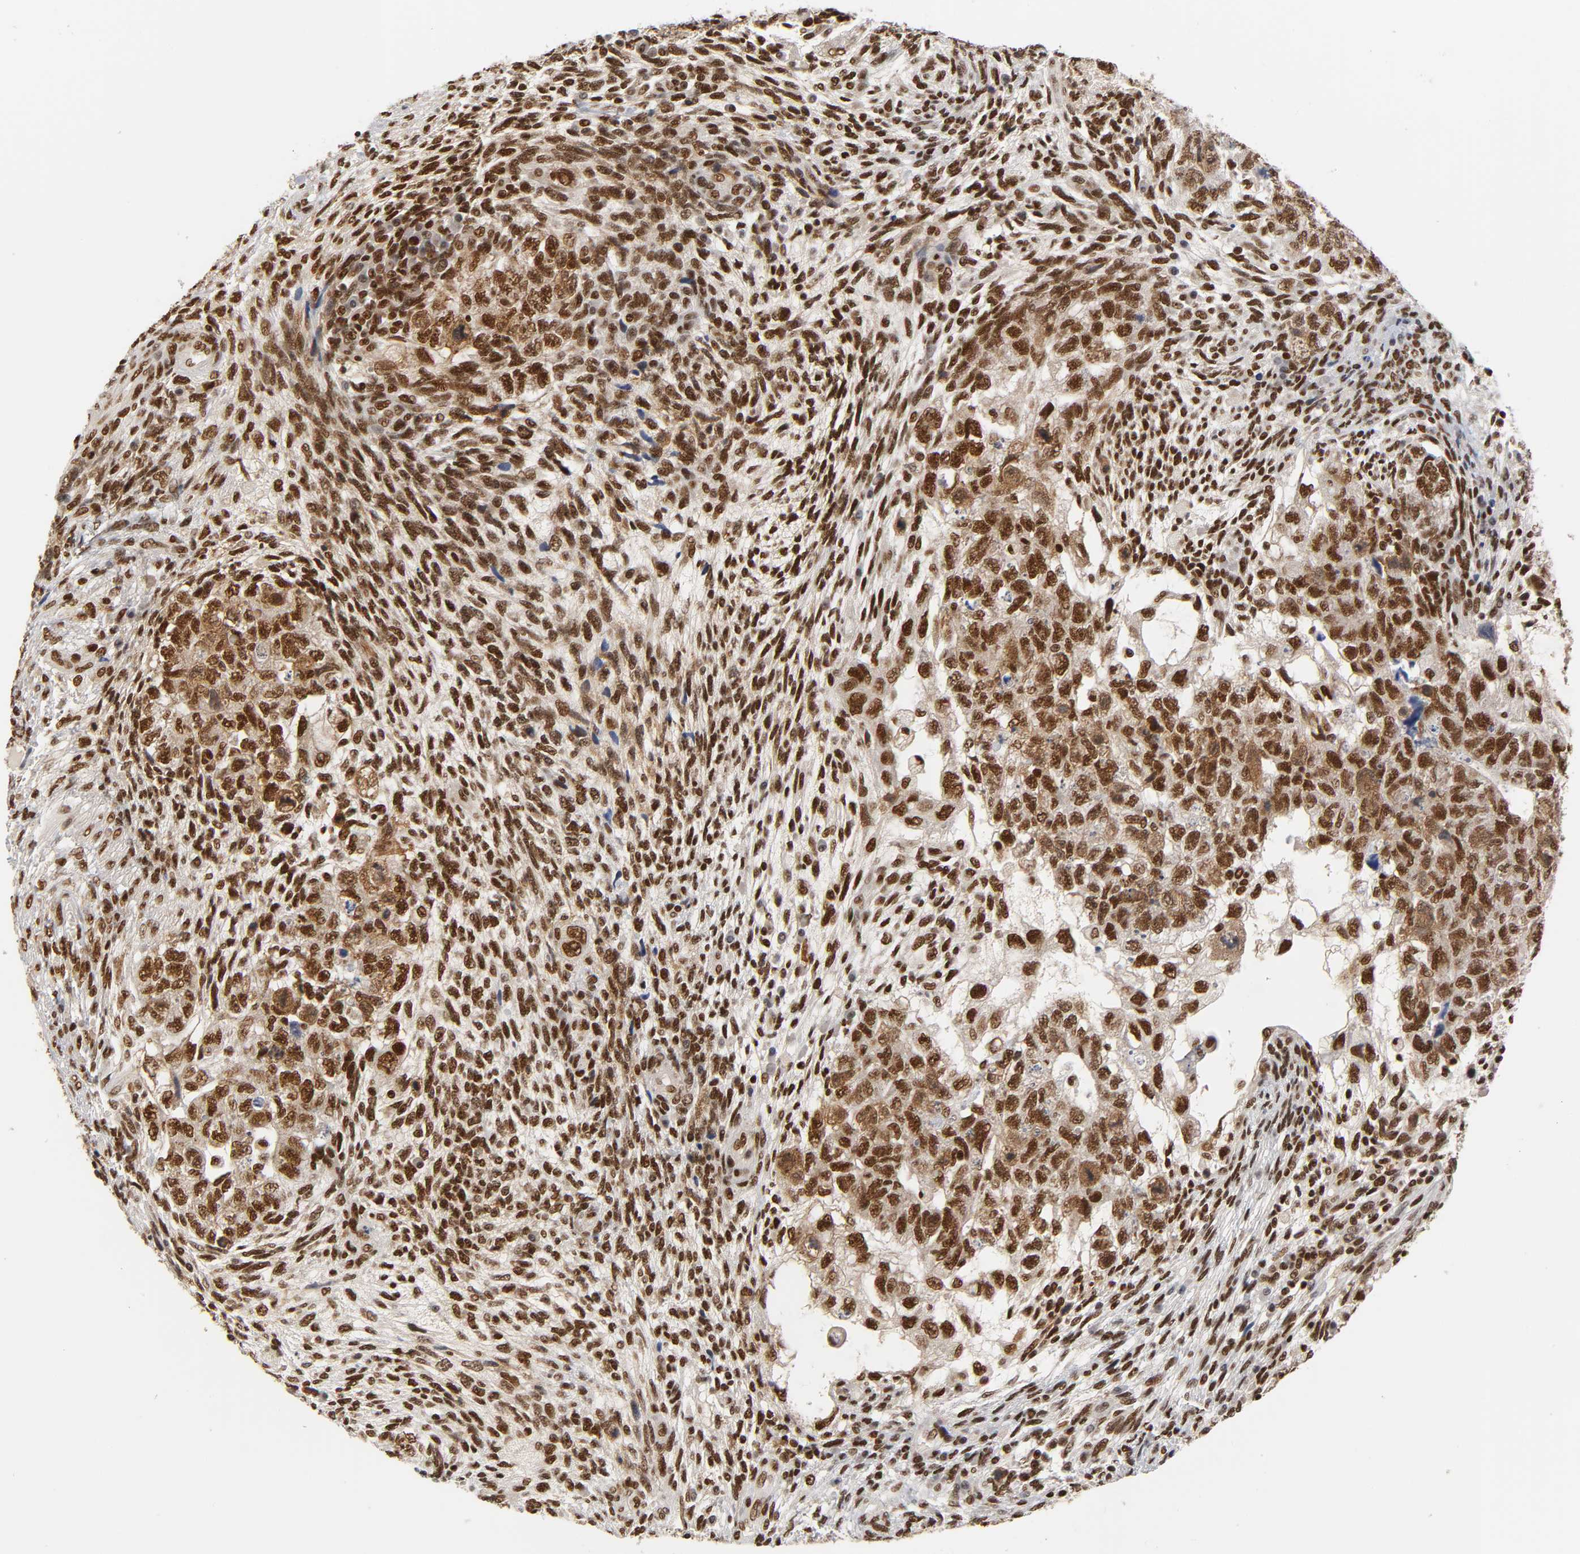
{"staining": {"intensity": "strong", "quantity": ">75%", "location": "nuclear"}, "tissue": "testis cancer", "cell_type": "Tumor cells", "image_type": "cancer", "snomed": [{"axis": "morphology", "description": "Normal tissue, NOS"}, {"axis": "morphology", "description": "Carcinoma, Embryonal, NOS"}, {"axis": "topography", "description": "Testis"}], "caption": "This histopathology image reveals immunohistochemistry staining of embryonal carcinoma (testis), with high strong nuclear staining in about >75% of tumor cells.", "gene": "ILKAP", "patient": {"sex": "male", "age": 36}}